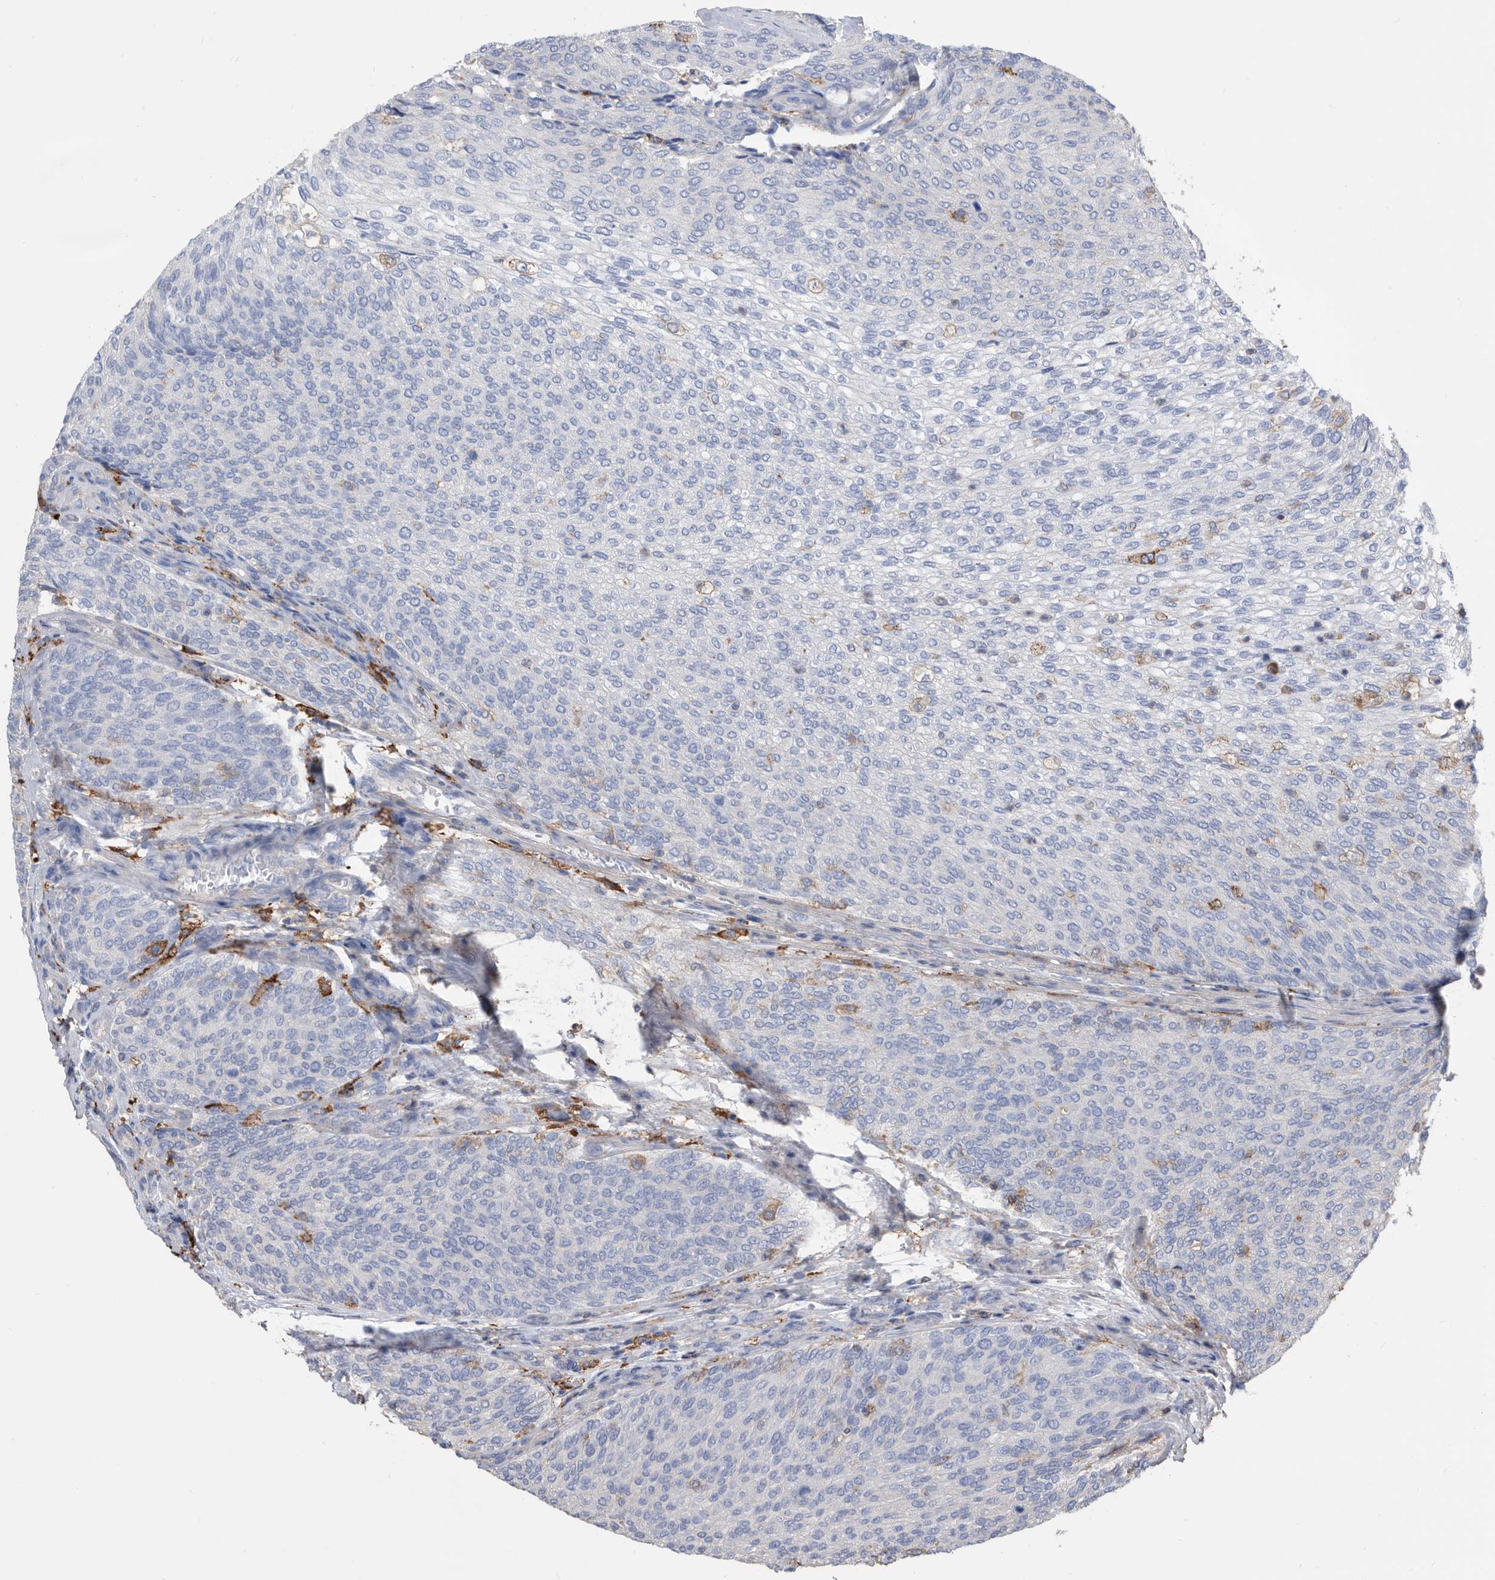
{"staining": {"intensity": "negative", "quantity": "none", "location": "none"}, "tissue": "urothelial cancer", "cell_type": "Tumor cells", "image_type": "cancer", "snomed": [{"axis": "morphology", "description": "Urothelial carcinoma, Low grade"}, {"axis": "topography", "description": "Urinary bladder"}], "caption": "Photomicrograph shows no significant protein expression in tumor cells of urothelial cancer. (DAB (3,3'-diaminobenzidine) immunohistochemistry visualized using brightfield microscopy, high magnification).", "gene": "MS4A4A", "patient": {"sex": "female", "age": 79}}